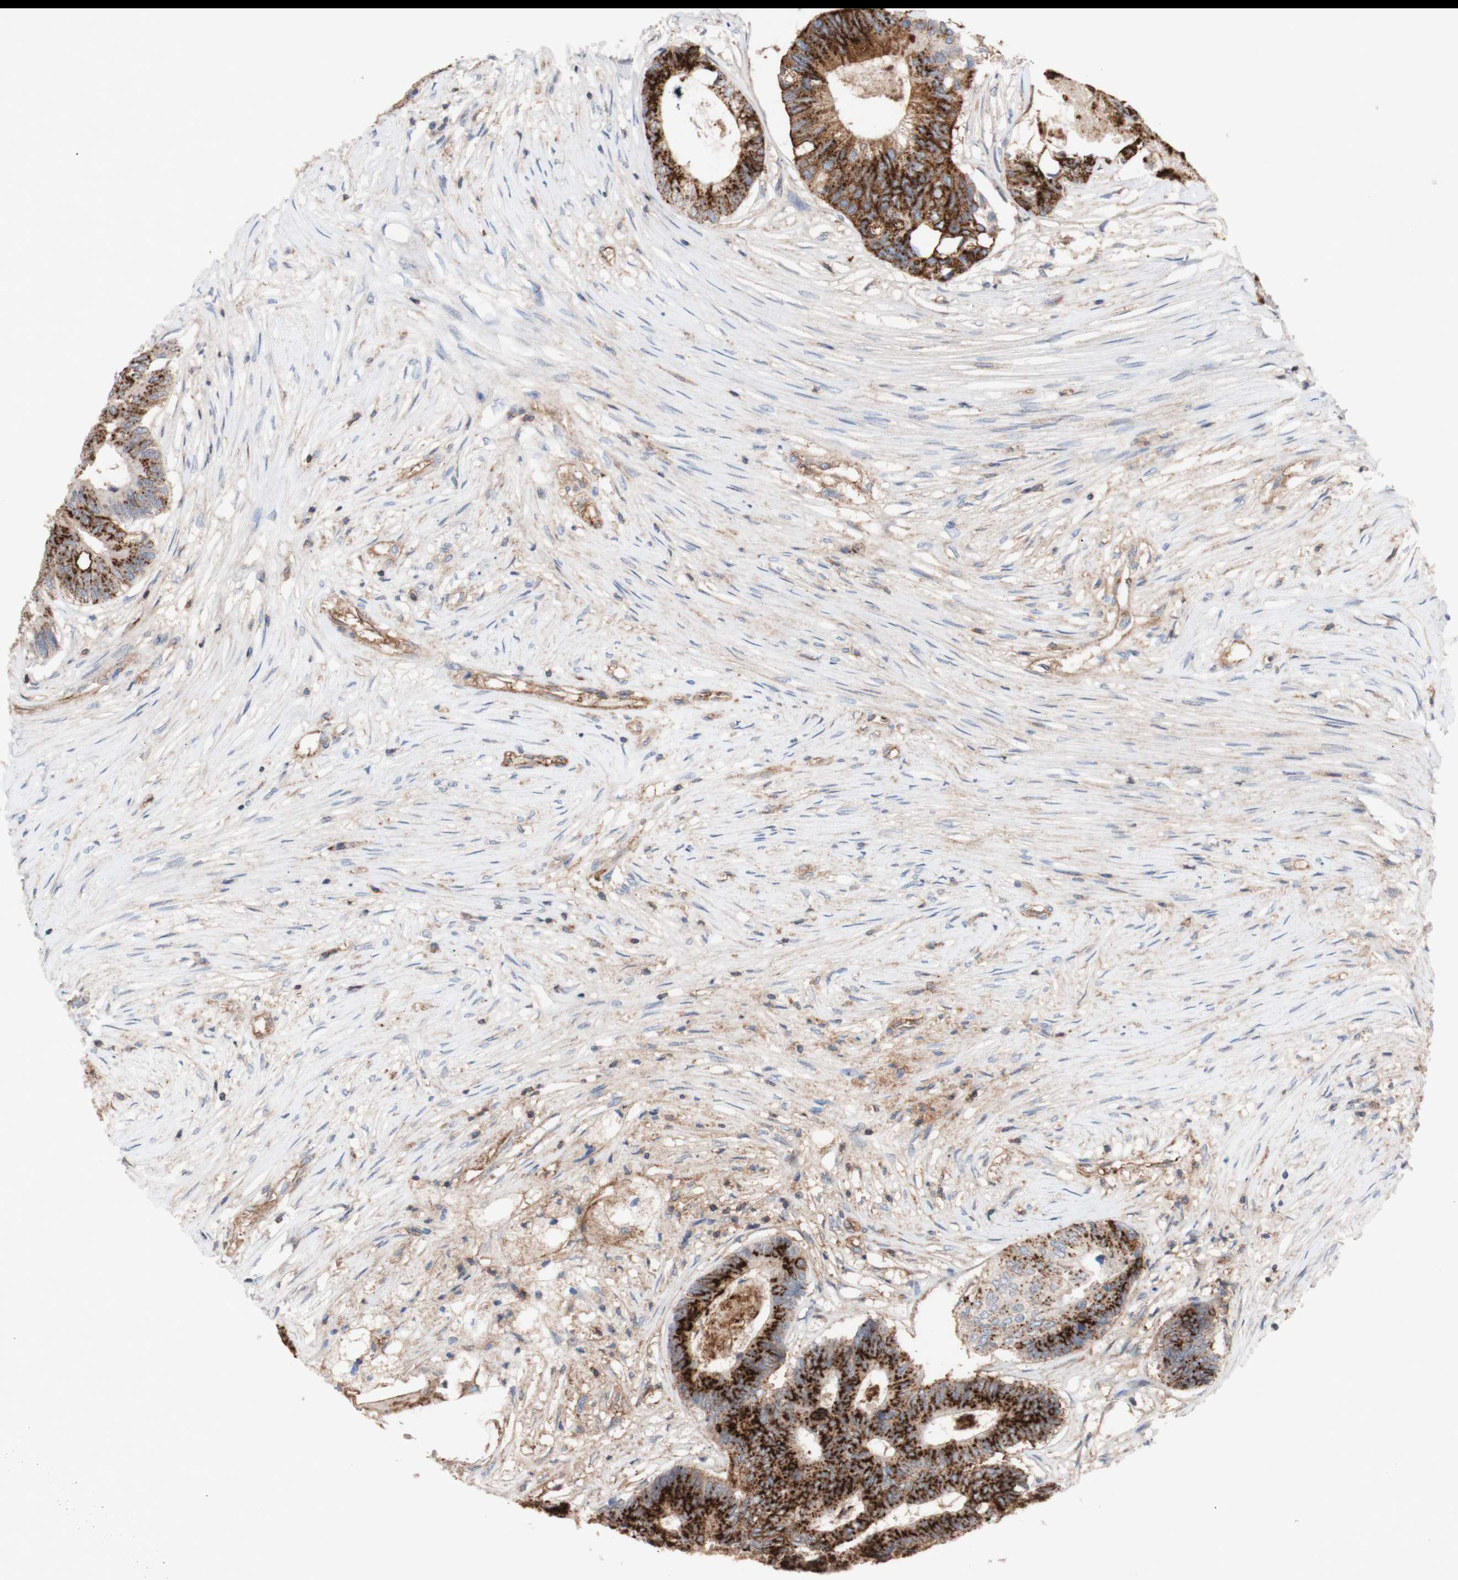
{"staining": {"intensity": "strong", "quantity": ">75%", "location": "cytoplasmic/membranous"}, "tissue": "colorectal cancer", "cell_type": "Tumor cells", "image_type": "cancer", "snomed": [{"axis": "morphology", "description": "Adenocarcinoma, NOS"}, {"axis": "topography", "description": "Rectum"}], "caption": "Colorectal cancer was stained to show a protein in brown. There is high levels of strong cytoplasmic/membranous expression in about >75% of tumor cells.", "gene": "ATP2A3", "patient": {"sex": "male", "age": 63}}